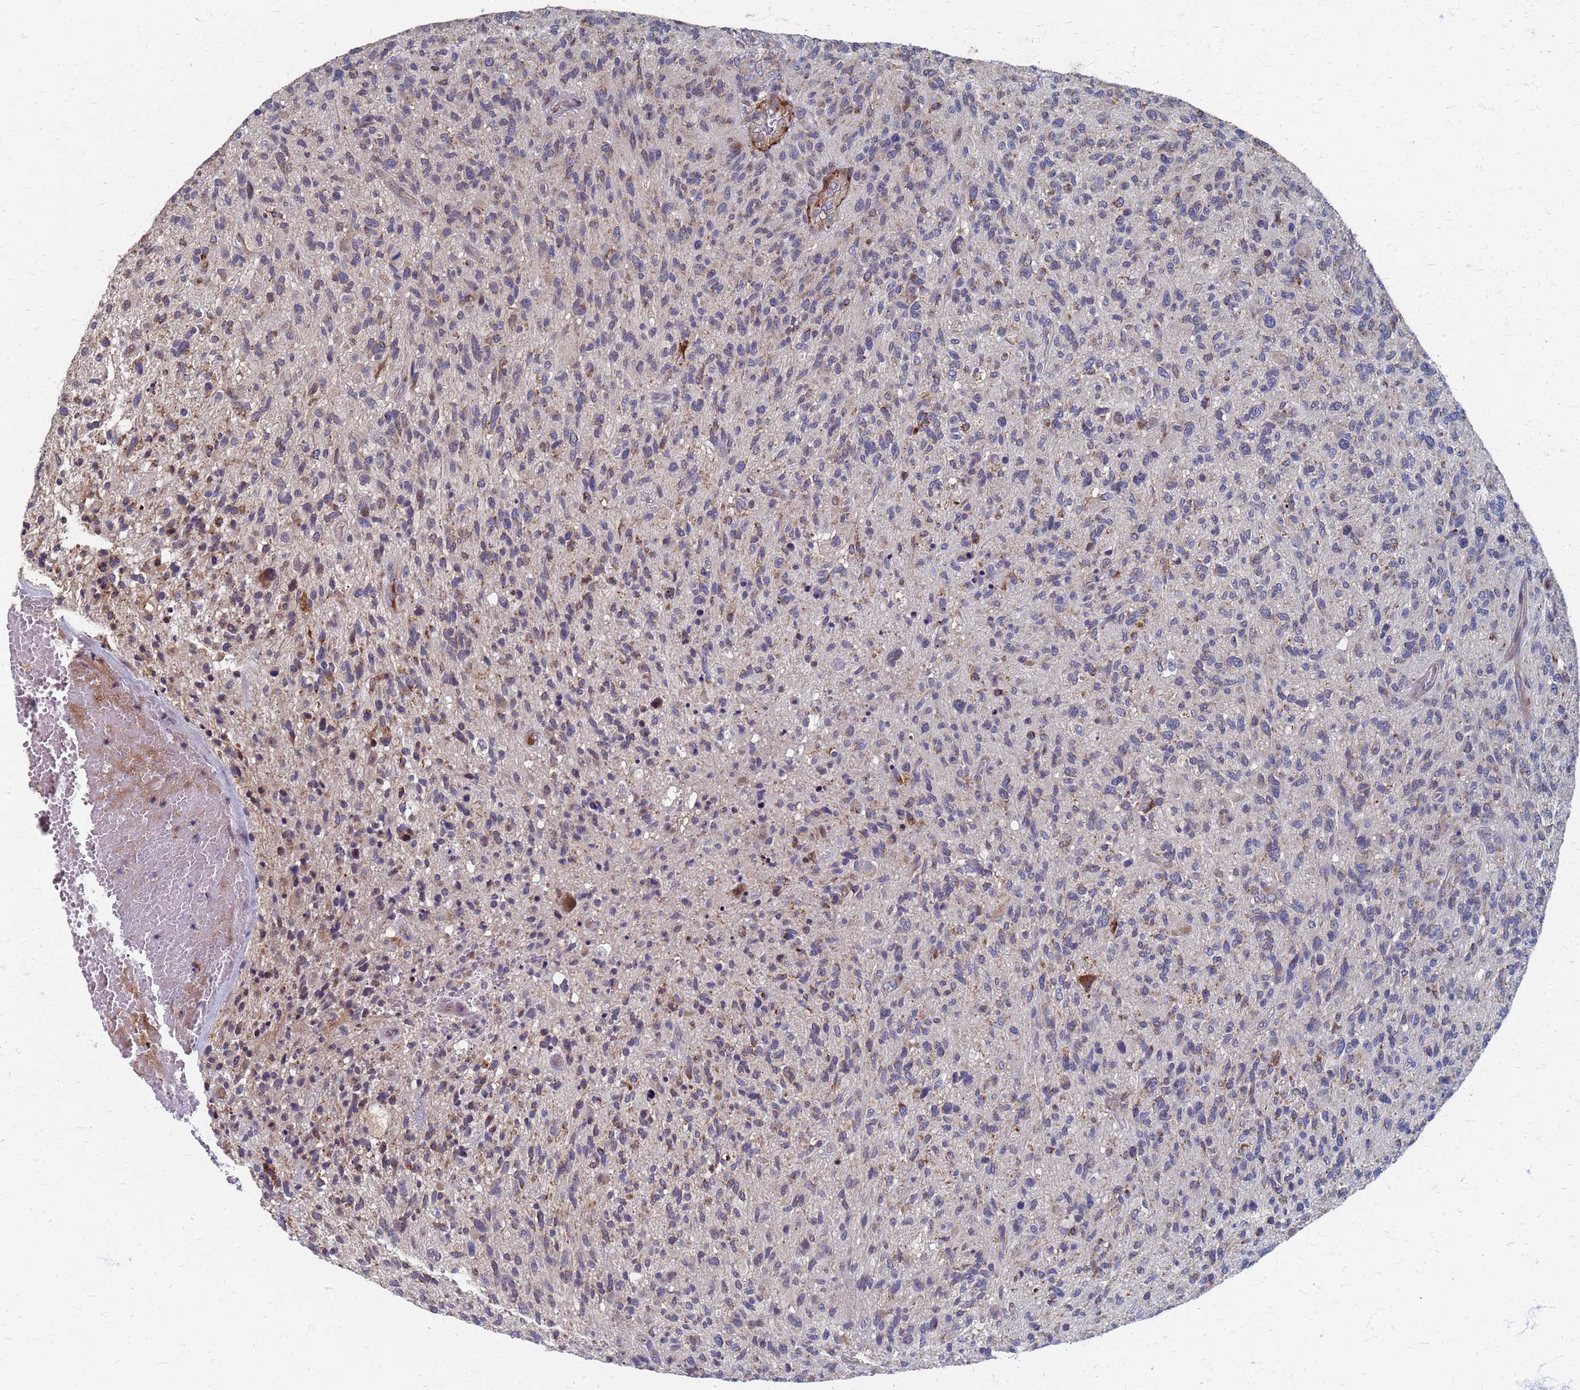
{"staining": {"intensity": "weak", "quantity": "25%-75%", "location": "cytoplasmic/membranous"}, "tissue": "glioma", "cell_type": "Tumor cells", "image_type": "cancer", "snomed": [{"axis": "morphology", "description": "Glioma, malignant, High grade"}, {"axis": "topography", "description": "Brain"}], "caption": "This micrograph demonstrates immunohistochemistry staining of malignant glioma (high-grade), with low weak cytoplasmic/membranous expression in approximately 25%-75% of tumor cells.", "gene": "ATPAF1", "patient": {"sex": "male", "age": 47}}